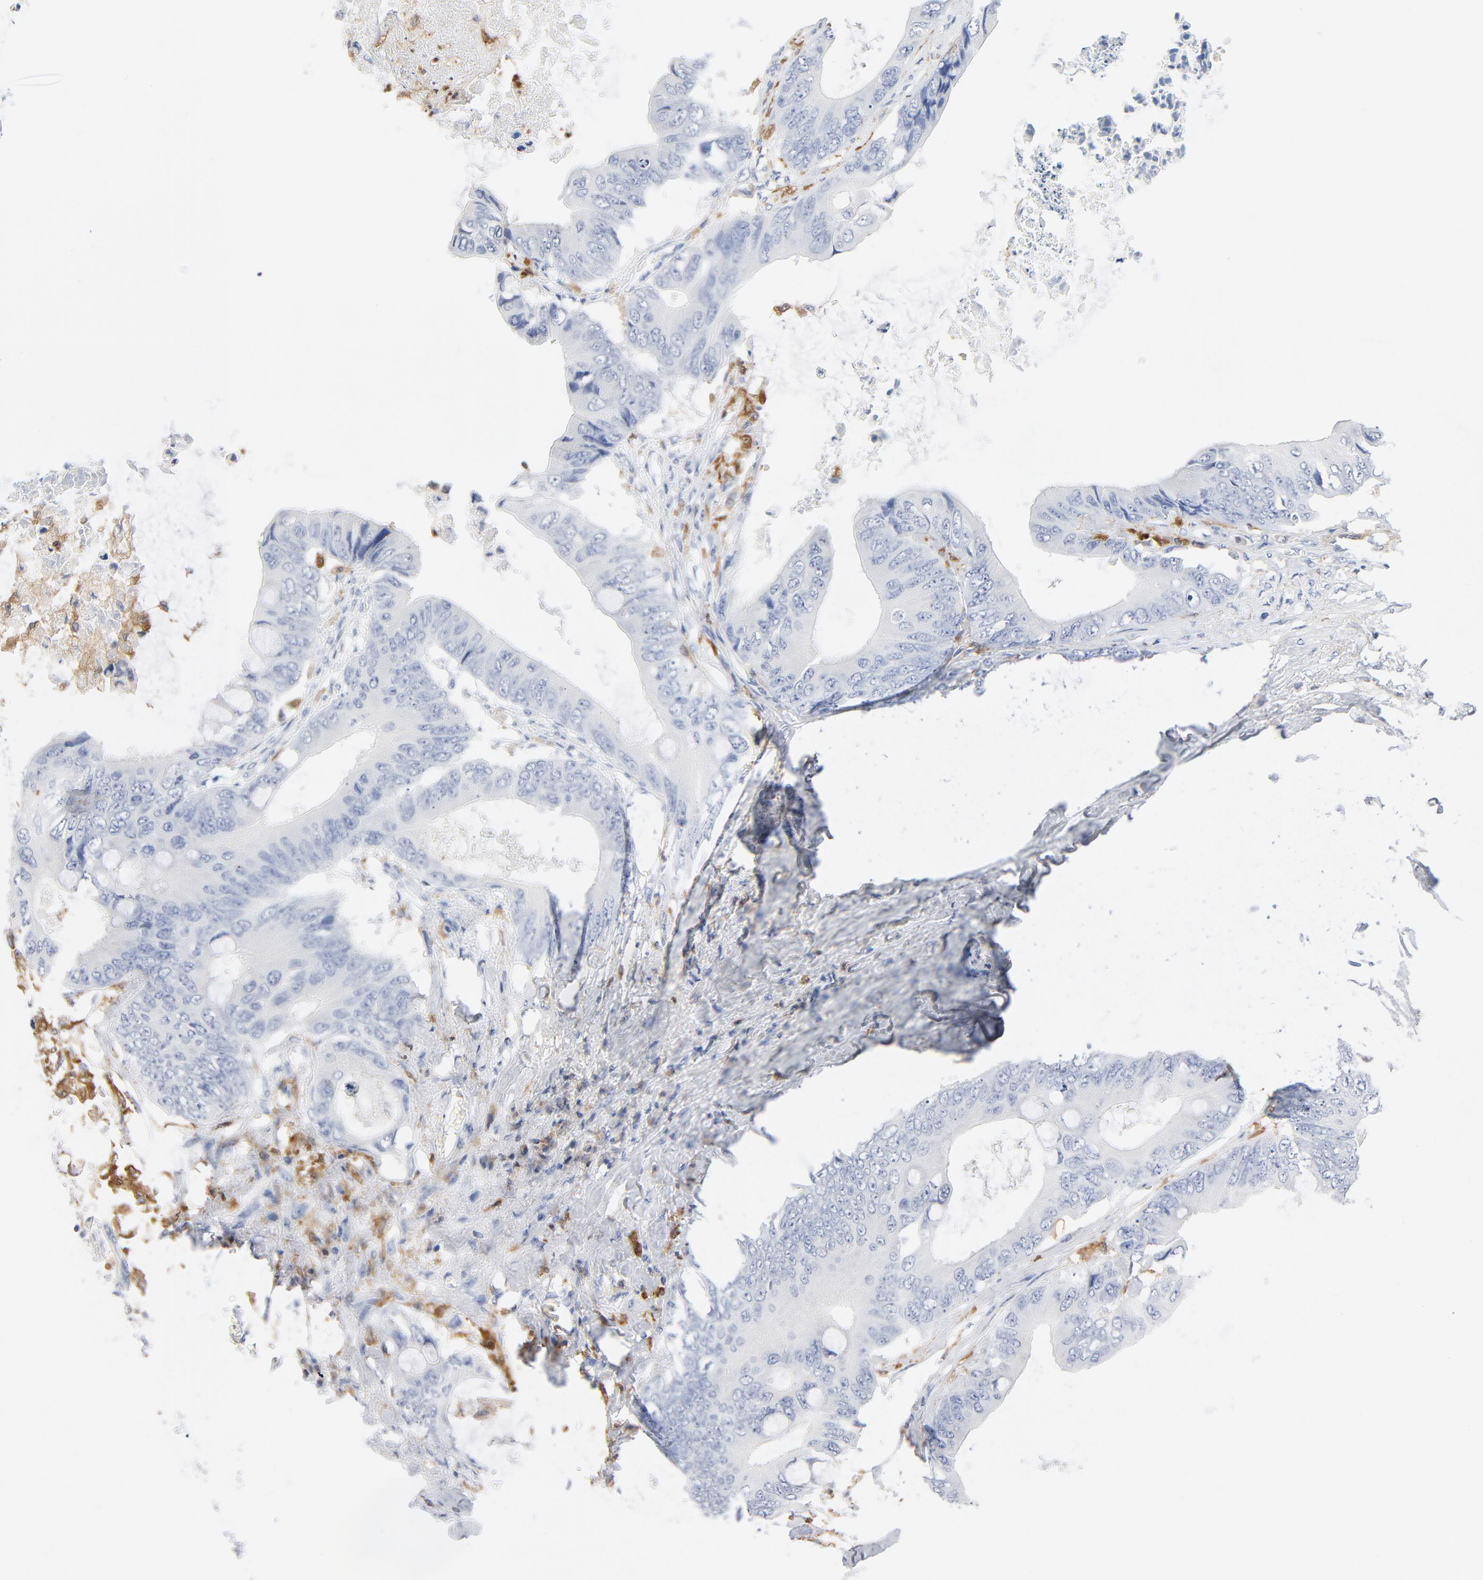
{"staining": {"intensity": "negative", "quantity": "none", "location": "none"}, "tissue": "colorectal cancer", "cell_type": "Tumor cells", "image_type": "cancer", "snomed": [{"axis": "morphology", "description": "Normal tissue, NOS"}, {"axis": "morphology", "description": "Adenocarcinoma, NOS"}, {"axis": "topography", "description": "Rectum"}, {"axis": "topography", "description": "Peripheral nerve tissue"}], "caption": "Colorectal cancer (adenocarcinoma) was stained to show a protein in brown. There is no significant expression in tumor cells.", "gene": "NCF1", "patient": {"sex": "female", "age": 77}}